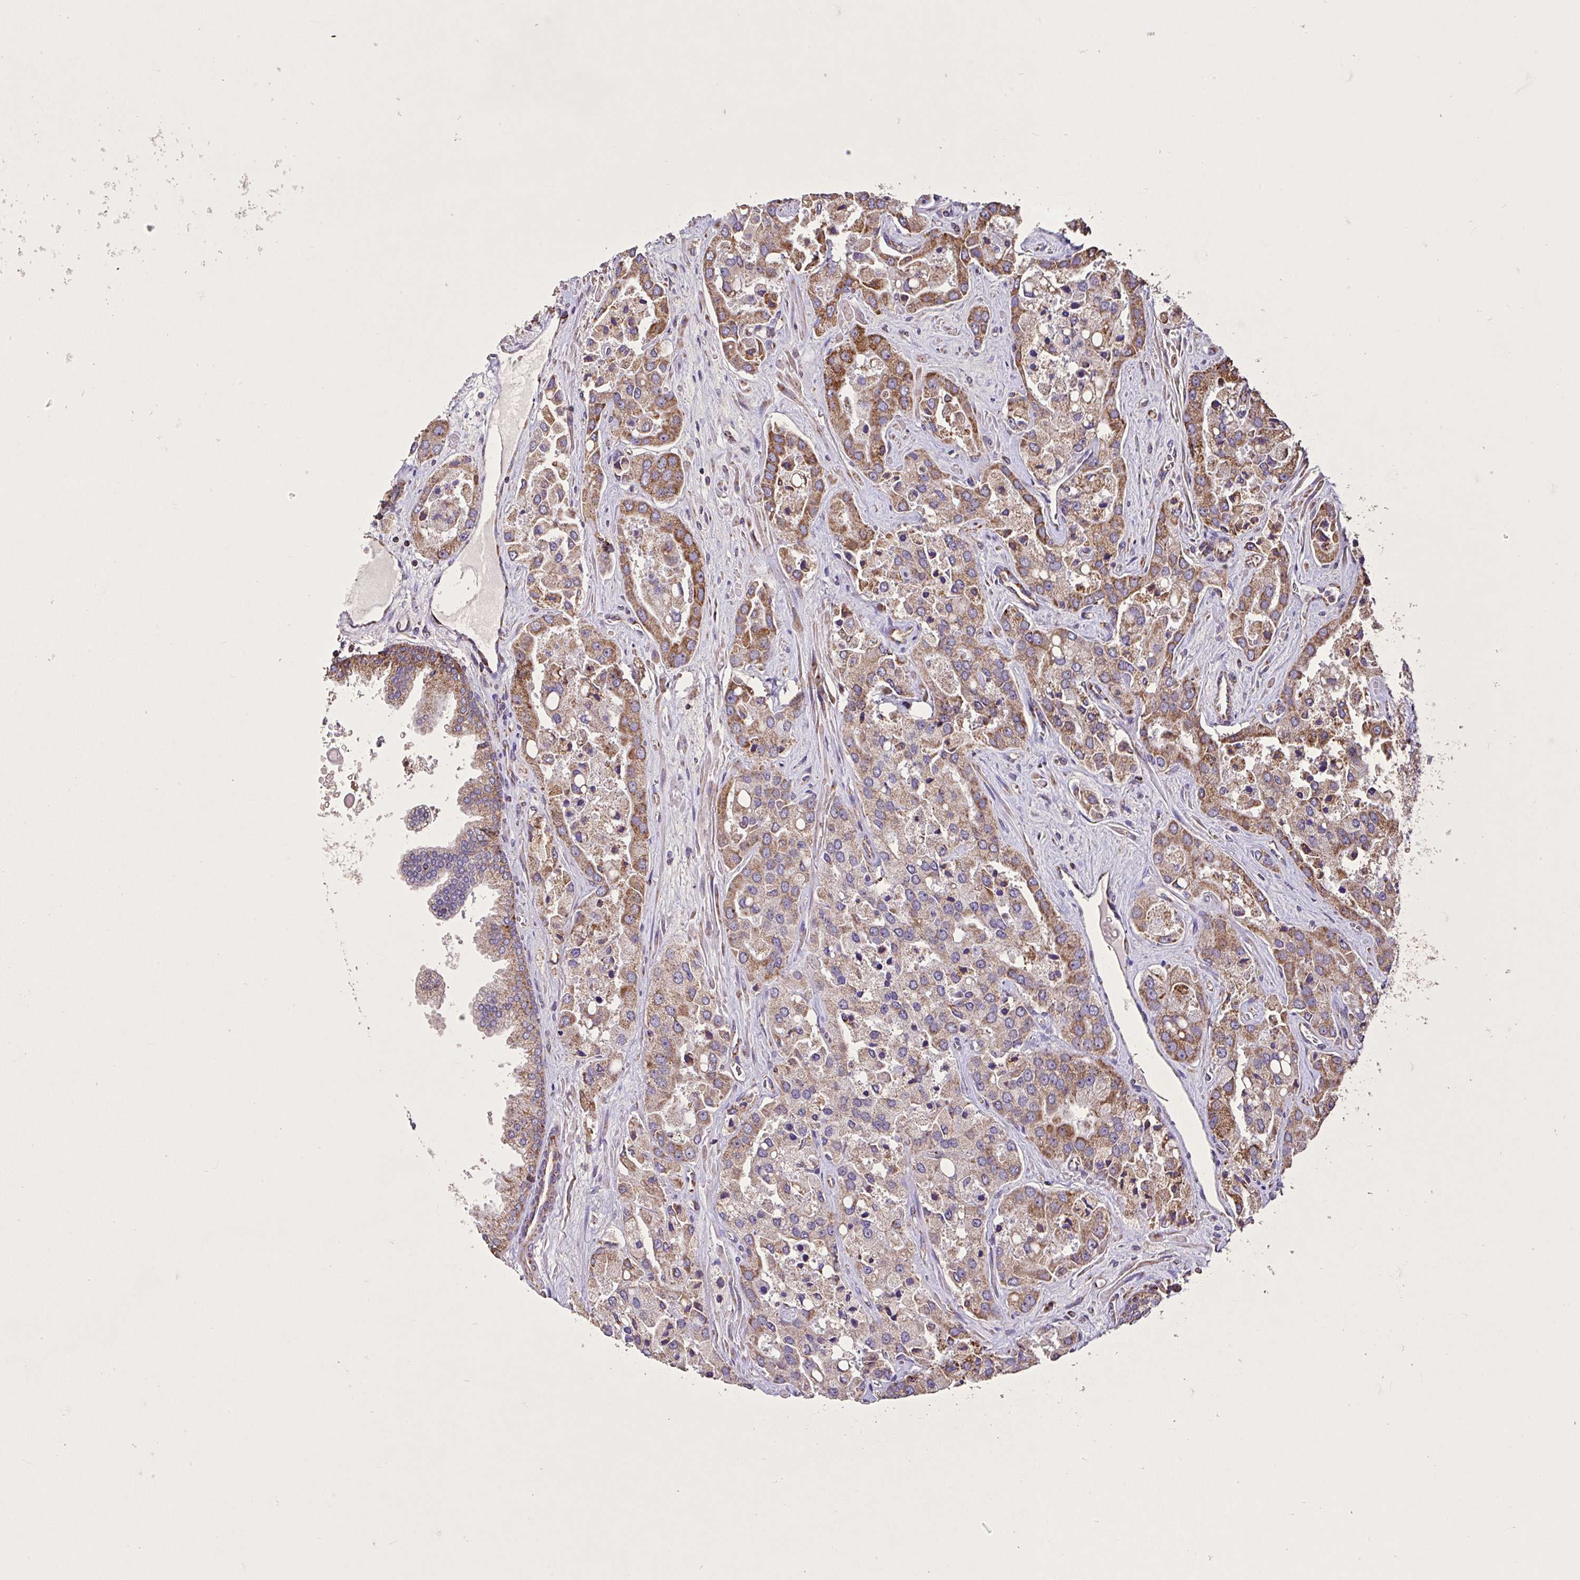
{"staining": {"intensity": "moderate", "quantity": ">75%", "location": "cytoplasmic/membranous"}, "tissue": "prostate cancer", "cell_type": "Tumor cells", "image_type": "cancer", "snomed": [{"axis": "morphology", "description": "Normal tissue, NOS"}, {"axis": "morphology", "description": "Adenocarcinoma, High grade"}, {"axis": "topography", "description": "Prostate"}, {"axis": "topography", "description": "Peripheral nerve tissue"}], "caption": "Immunohistochemistry of adenocarcinoma (high-grade) (prostate) exhibits medium levels of moderate cytoplasmic/membranous staining in approximately >75% of tumor cells. The staining was performed using DAB, with brown indicating positive protein expression. Nuclei are stained blue with hematoxylin.", "gene": "AGK", "patient": {"sex": "male", "age": 68}}